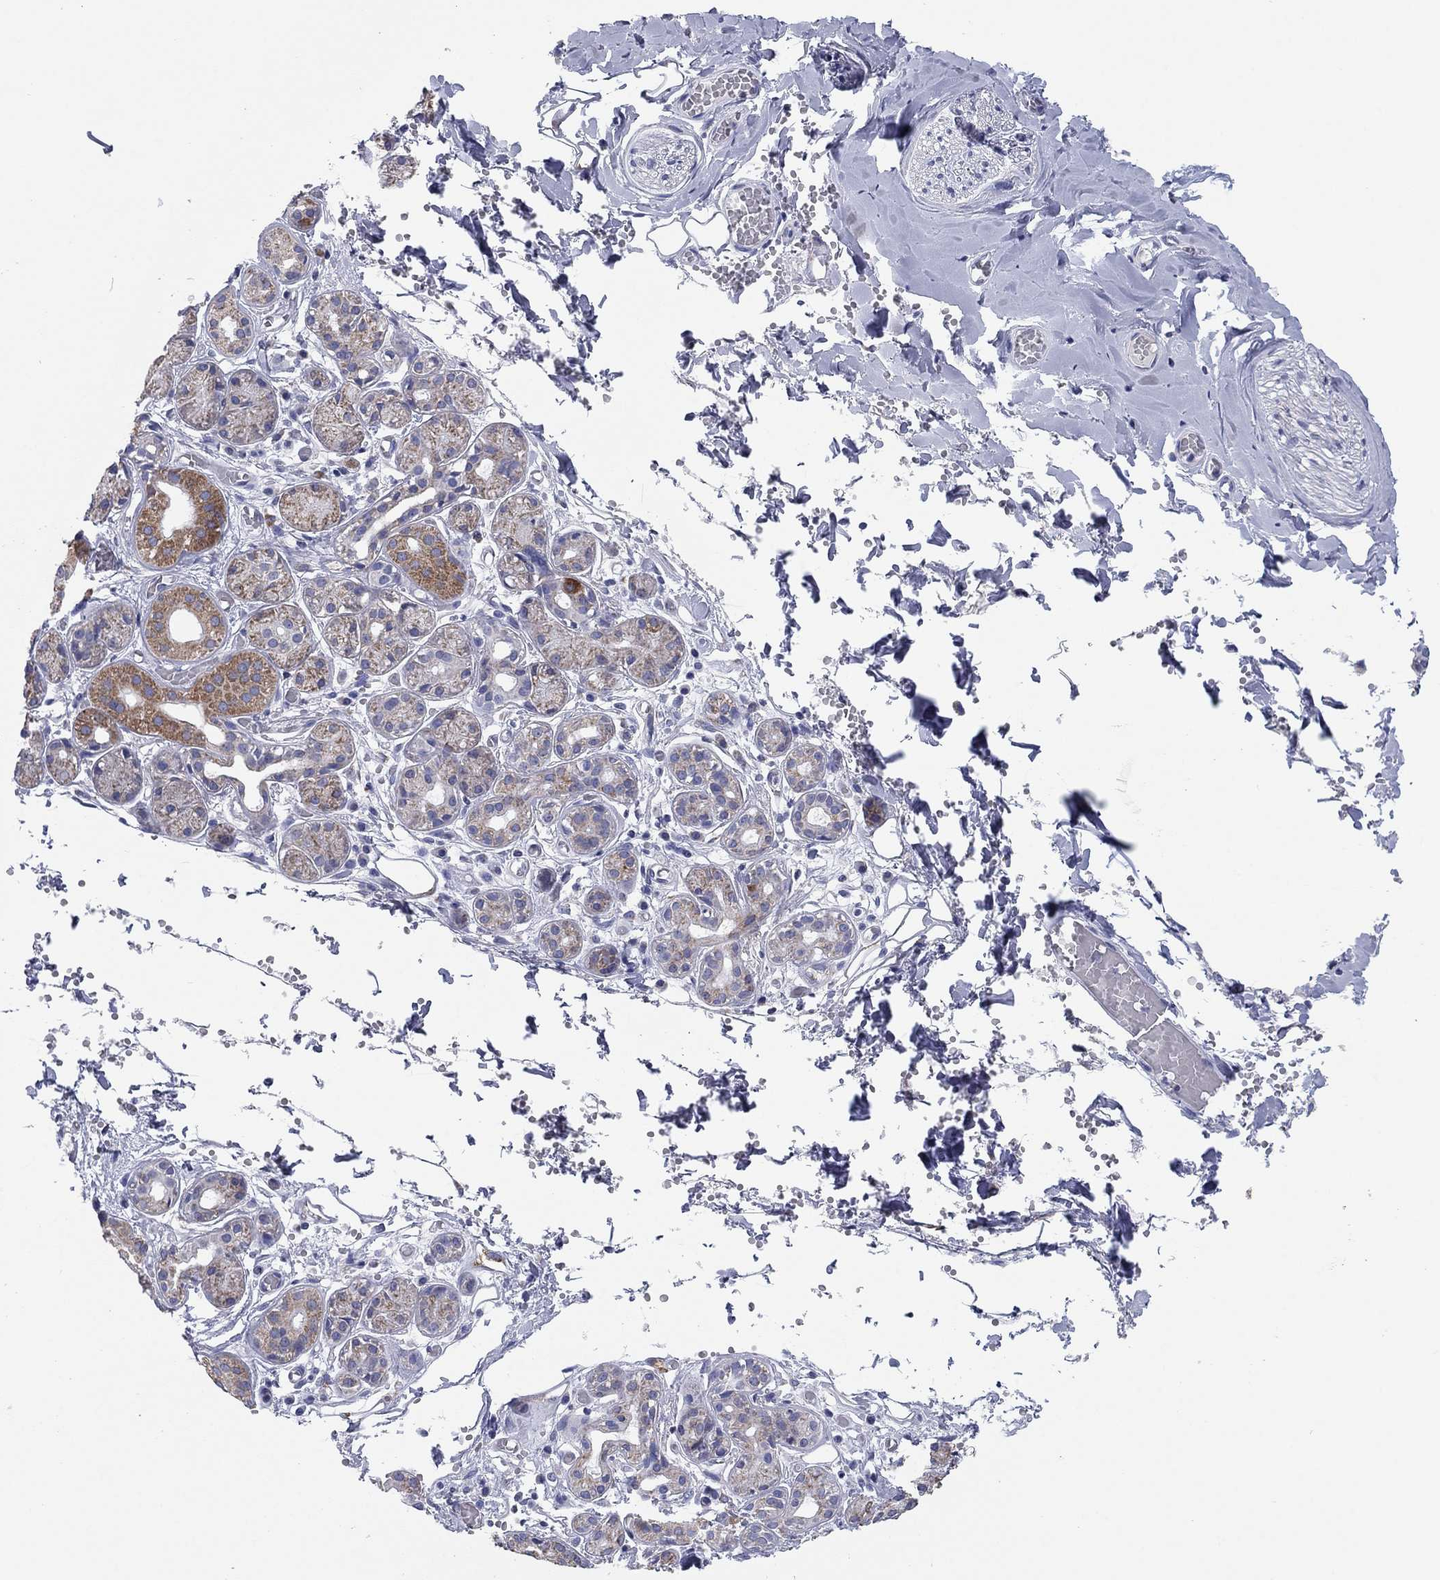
{"staining": {"intensity": "moderate", "quantity": "<25%", "location": "cytoplasmic/membranous"}, "tissue": "salivary gland", "cell_type": "Glandular cells", "image_type": "normal", "snomed": [{"axis": "morphology", "description": "Normal tissue, NOS"}, {"axis": "topography", "description": "Salivary gland"}, {"axis": "topography", "description": "Peripheral nerve tissue"}], "caption": "This is a micrograph of immunohistochemistry staining of unremarkable salivary gland, which shows moderate positivity in the cytoplasmic/membranous of glandular cells.", "gene": "MGST3", "patient": {"sex": "male", "age": 71}}